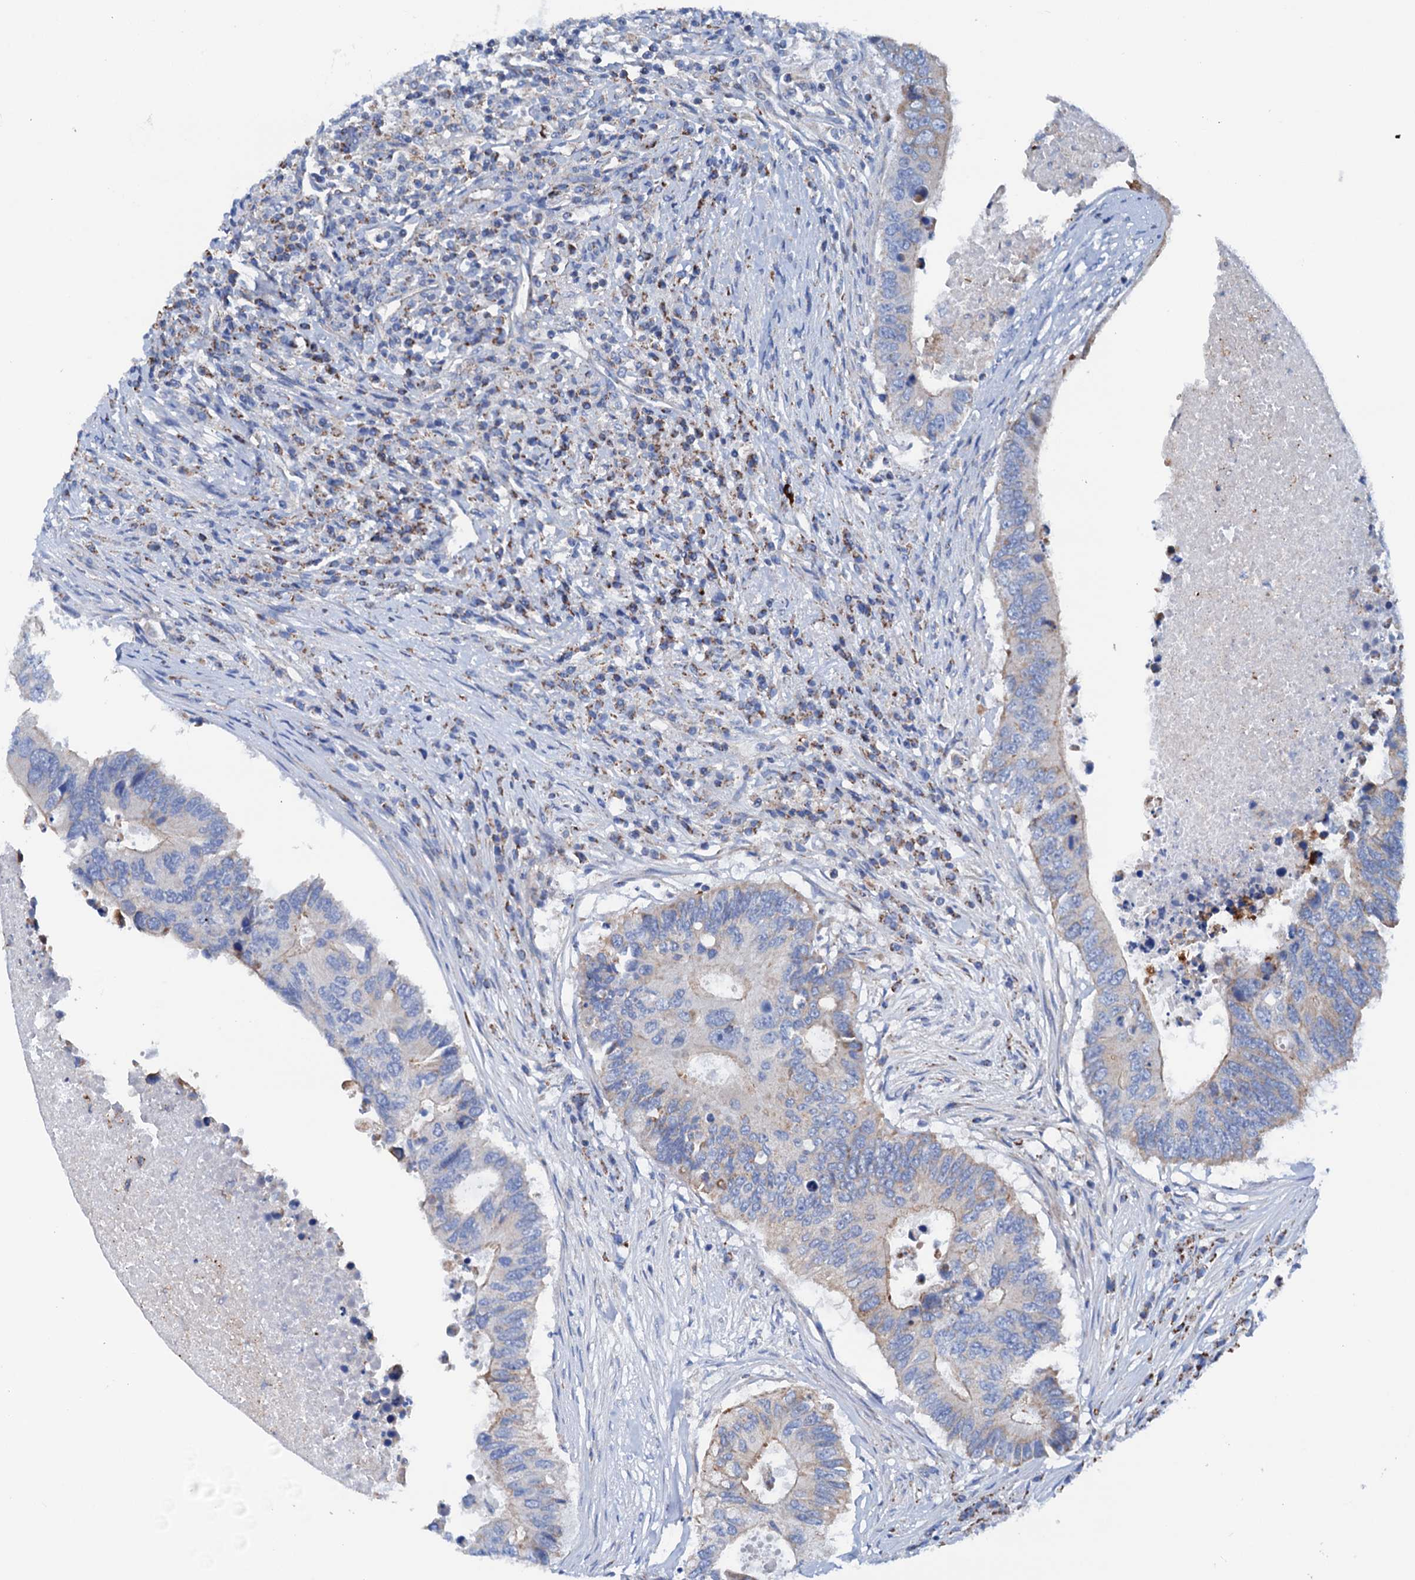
{"staining": {"intensity": "weak", "quantity": "<25%", "location": "cytoplasmic/membranous"}, "tissue": "colorectal cancer", "cell_type": "Tumor cells", "image_type": "cancer", "snomed": [{"axis": "morphology", "description": "Adenocarcinoma, NOS"}, {"axis": "topography", "description": "Colon"}], "caption": "This image is of colorectal cancer (adenocarcinoma) stained with immunohistochemistry to label a protein in brown with the nuclei are counter-stained blue. There is no positivity in tumor cells.", "gene": "RASSF9", "patient": {"sex": "male", "age": 71}}